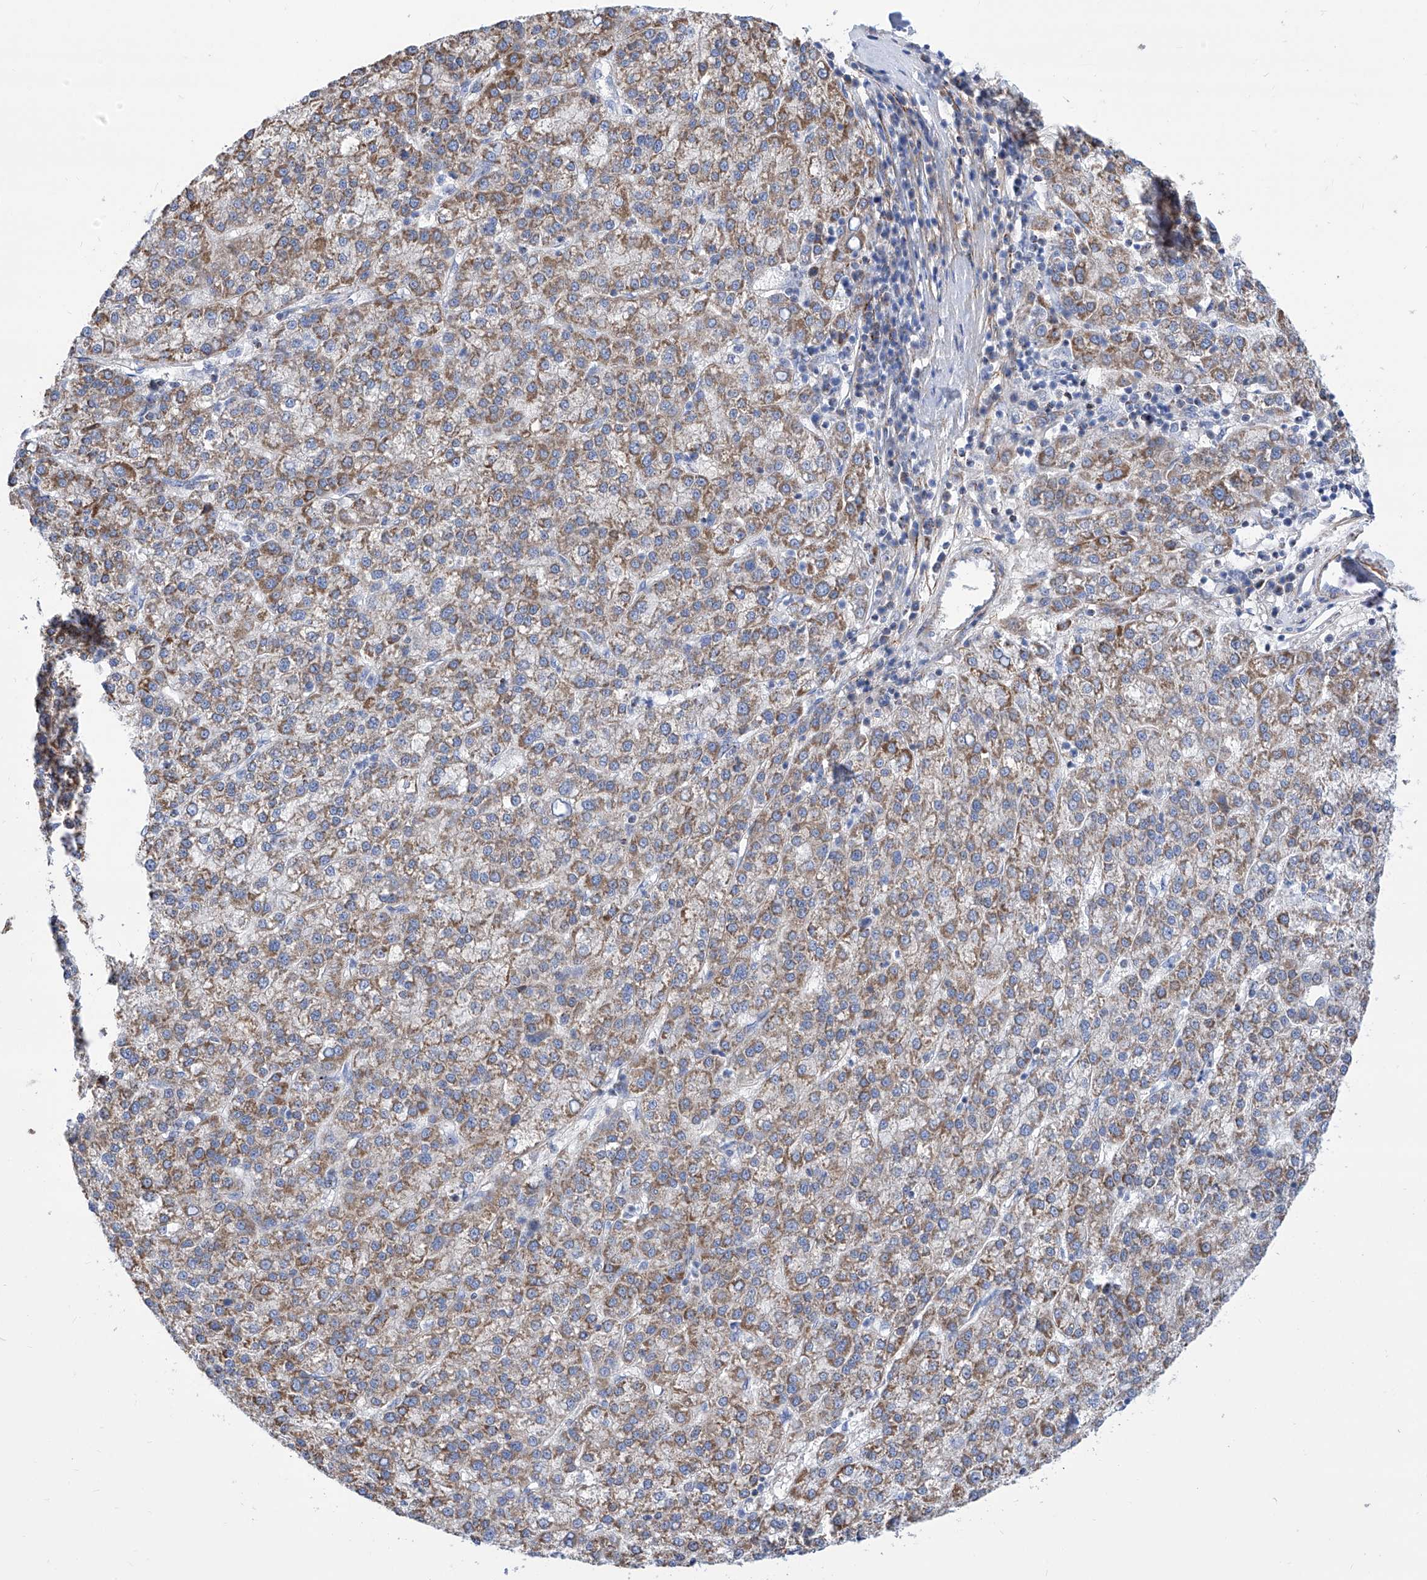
{"staining": {"intensity": "moderate", "quantity": ">75%", "location": "cytoplasmic/membranous"}, "tissue": "liver cancer", "cell_type": "Tumor cells", "image_type": "cancer", "snomed": [{"axis": "morphology", "description": "Carcinoma, Hepatocellular, NOS"}, {"axis": "topography", "description": "Liver"}], "caption": "A high-resolution micrograph shows immunohistochemistry staining of hepatocellular carcinoma (liver), which shows moderate cytoplasmic/membranous staining in approximately >75% of tumor cells.", "gene": "SRBD1", "patient": {"sex": "female", "age": 58}}